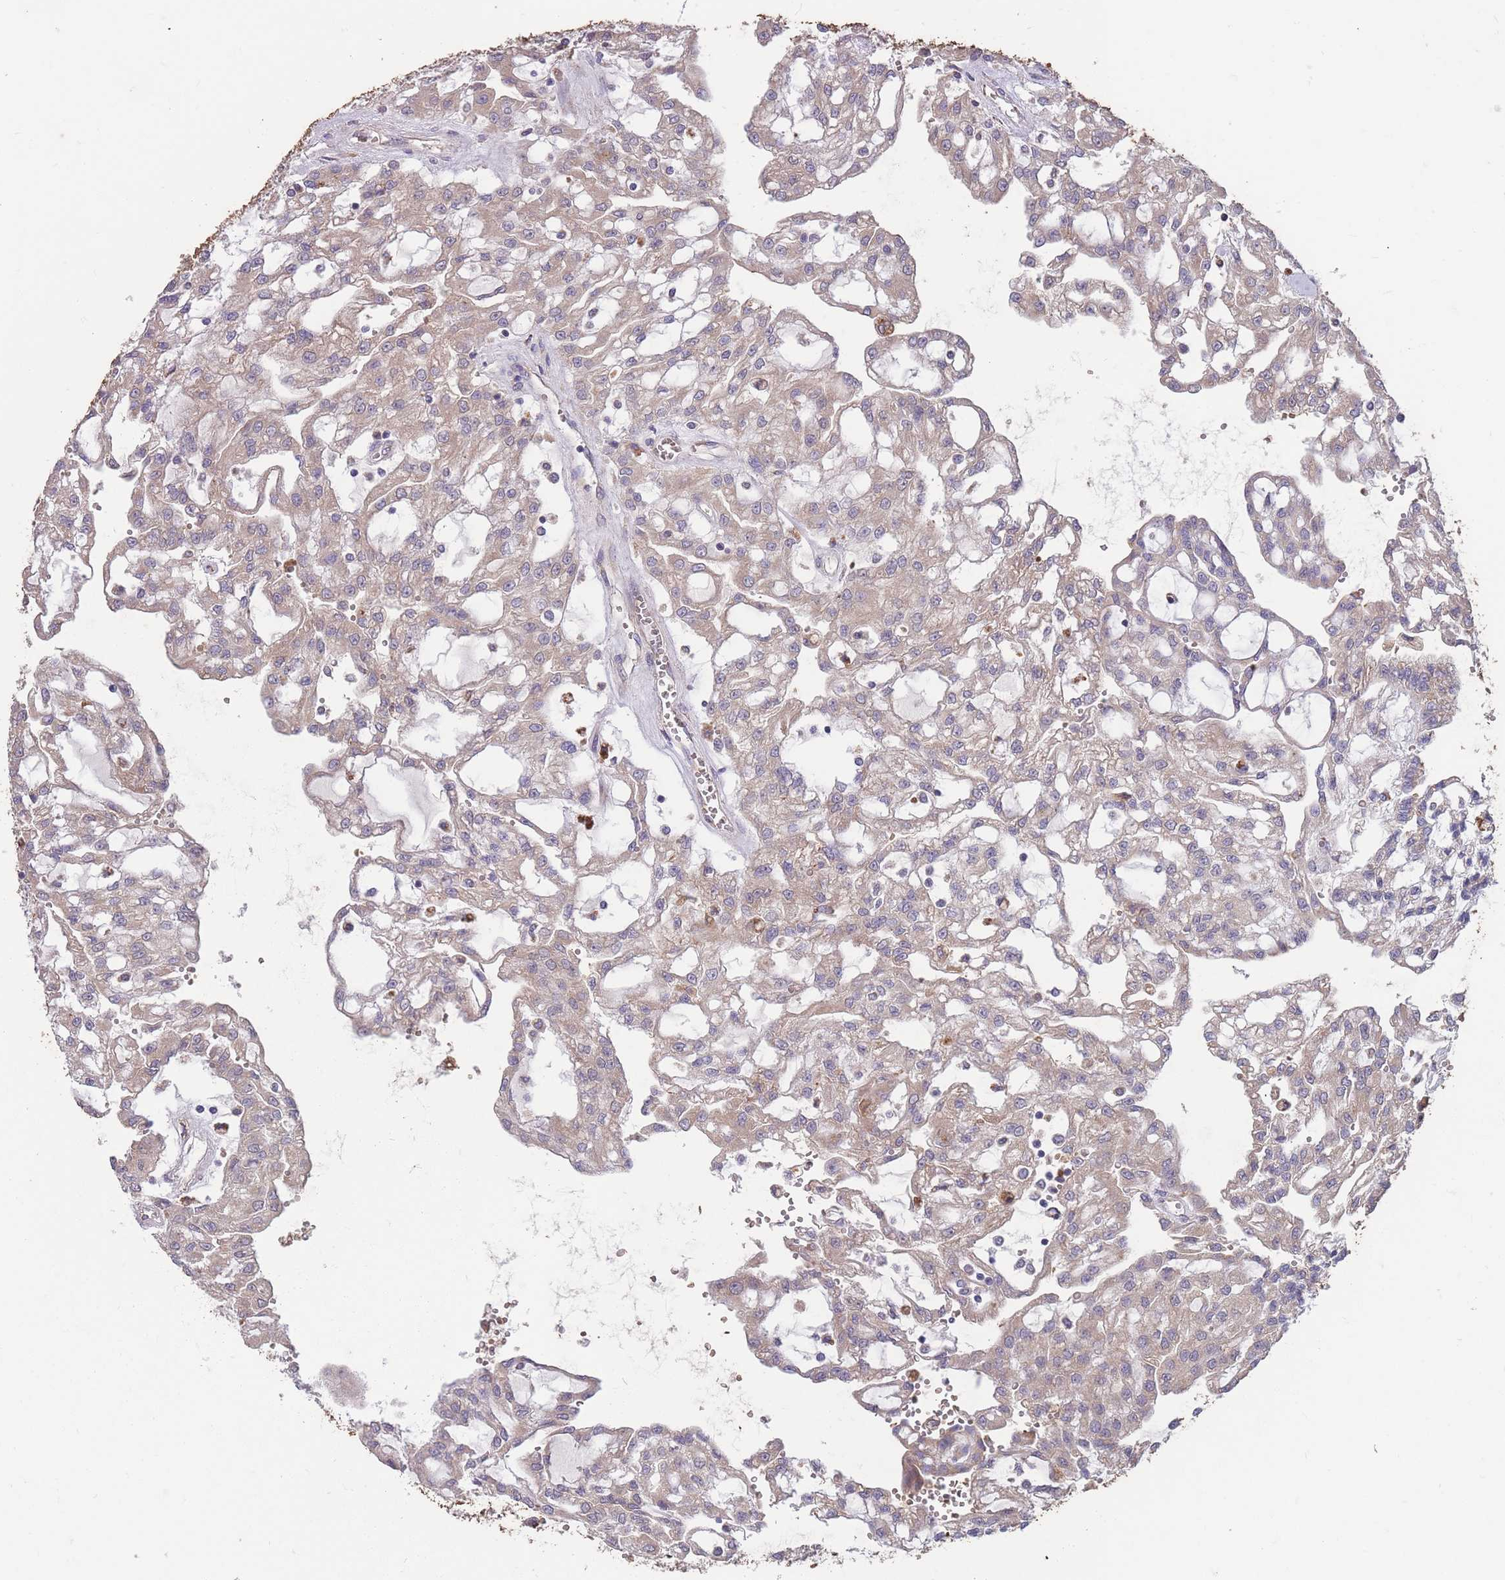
{"staining": {"intensity": "weak", "quantity": ">75%", "location": "cytoplasmic/membranous"}, "tissue": "renal cancer", "cell_type": "Tumor cells", "image_type": "cancer", "snomed": [{"axis": "morphology", "description": "Adenocarcinoma, NOS"}, {"axis": "topography", "description": "Kidney"}], "caption": "A low amount of weak cytoplasmic/membranous expression is present in about >75% of tumor cells in renal cancer (adenocarcinoma) tissue.", "gene": "STIM2", "patient": {"sex": "male", "age": 63}}